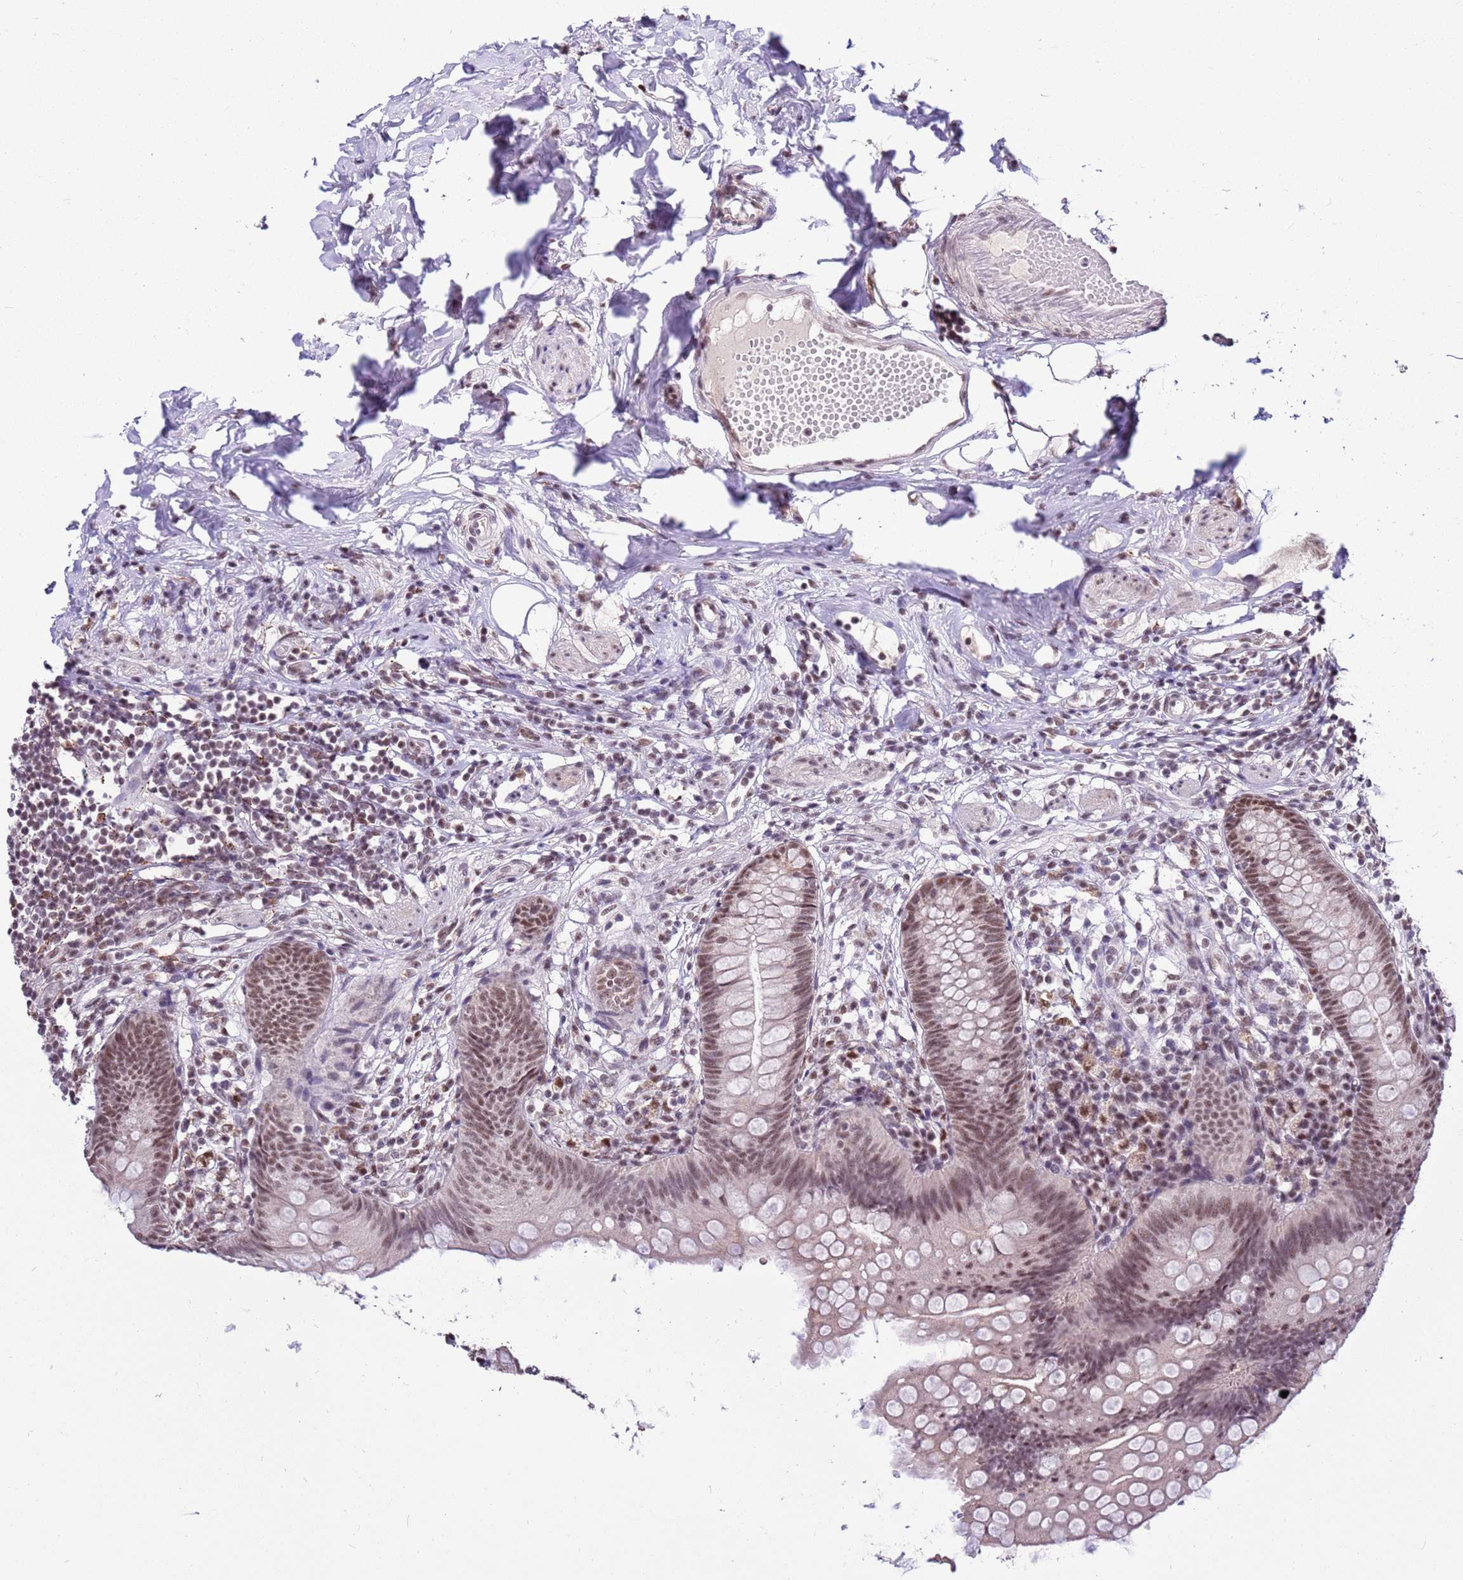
{"staining": {"intensity": "moderate", "quantity": ">75%", "location": "nuclear"}, "tissue": "appendix", "cell_type": "Glandular cells", "image_type": "normal", "snomed": [{"axis": "morphology", "description": "Normal tissue, NOS"}, {"axis": "topography", "description": "Appendix"}], "caption": "Immunohistochemistry micrograph of unremarkable appendix: human appendix stained using immunohistochemistry demonstrates medium levels of moderate protein expression localized specifically in the nuclear of glandular cells, appearing as a nuclear brown color.", "gene": "AKAP8L", "patient": {"sex": "female", "age": 62}}